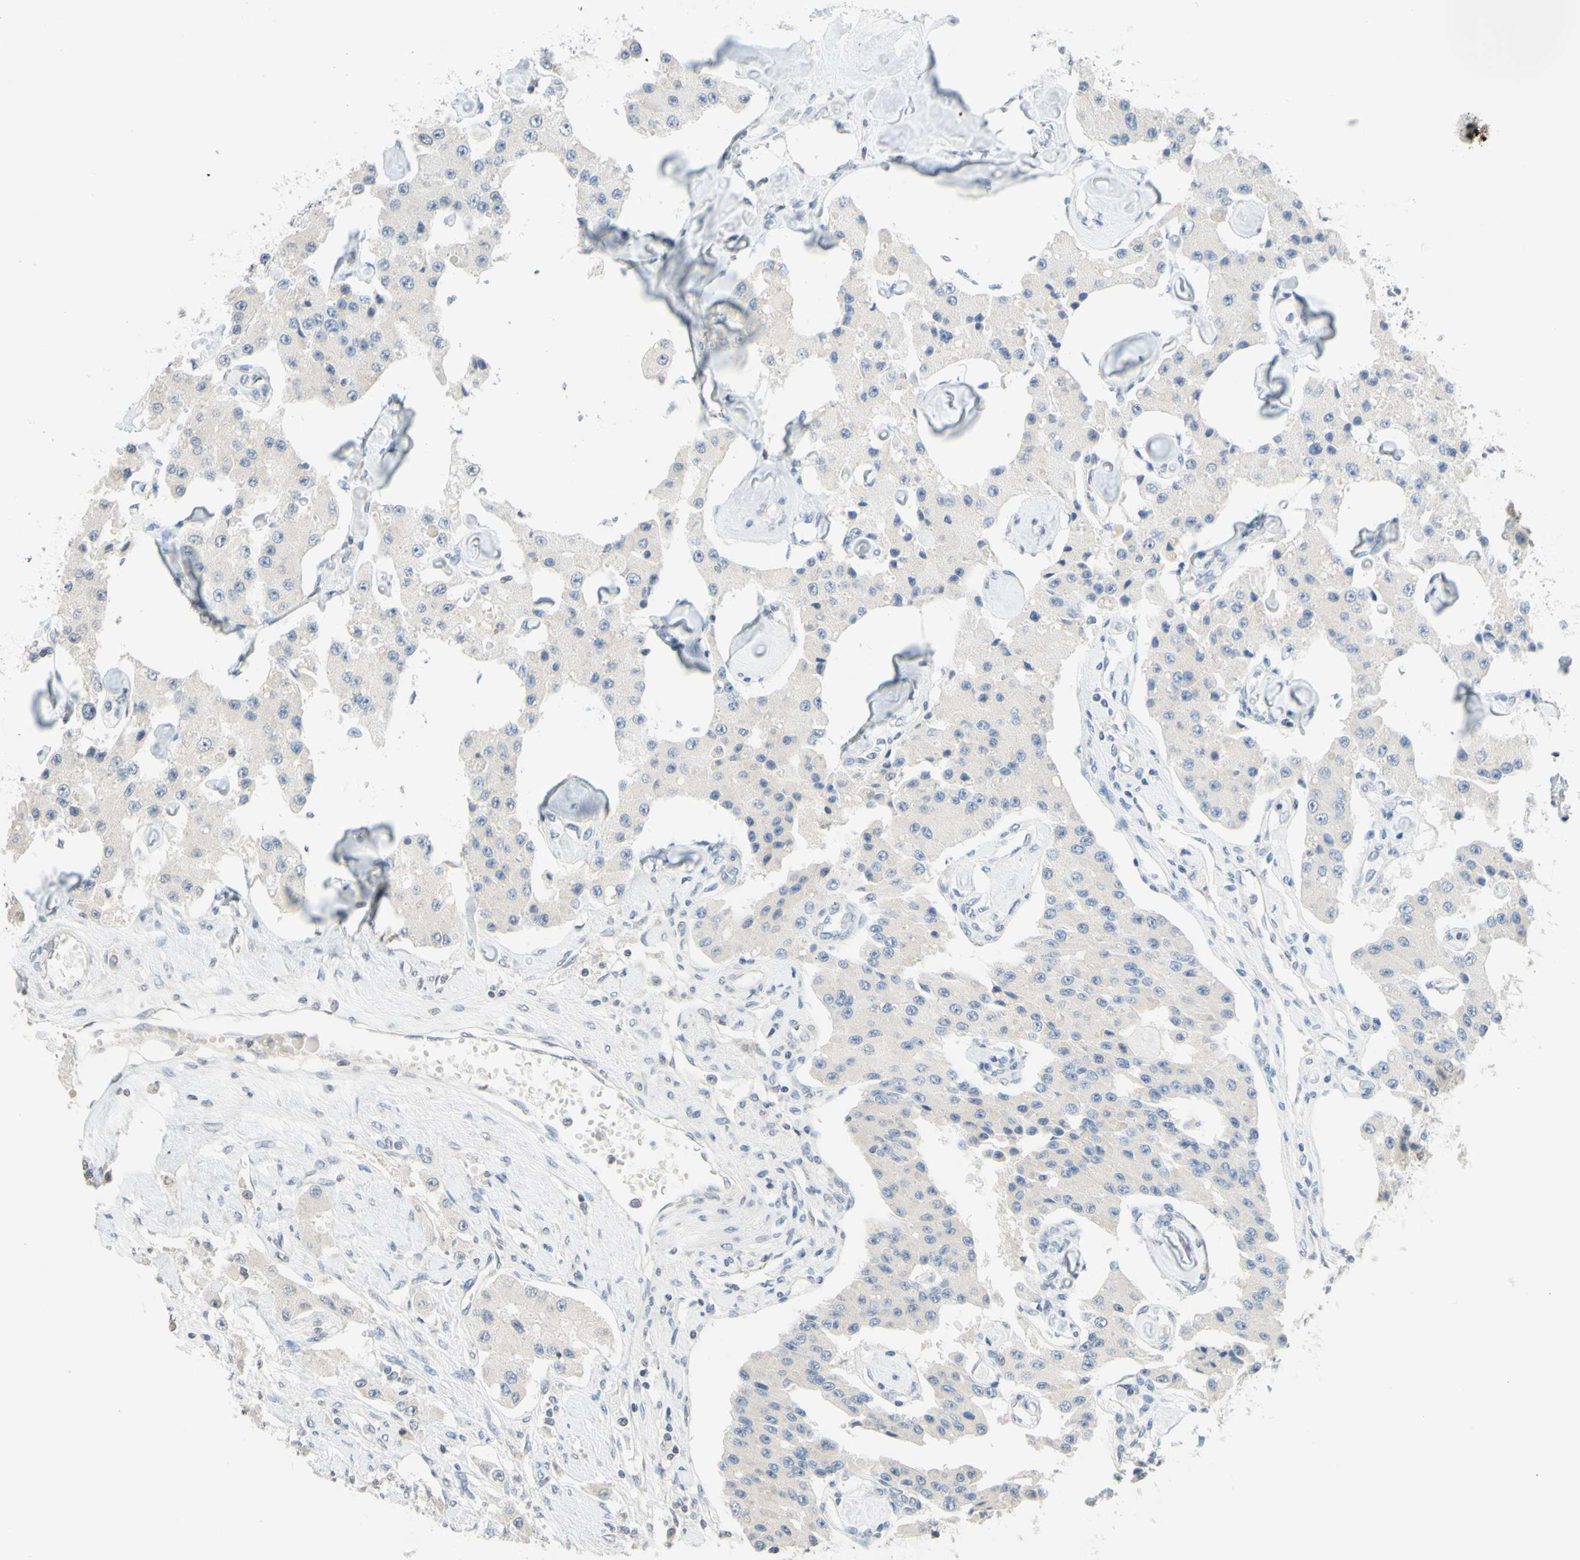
{"staining": {"intensity": "weak", "quantity": "25%-75%", "location": "cytoplasmic/membranous"}, "tissue": "carcinoid", "cell_type": "Tumor cells", "image_type": "cancer", "snomed": [{"axis": "morphology", "description": "Carcinoid, malignant, NOS"}, {"axis": "topography", "description": "Pancreas"}], "caption": "Carcinoid stained with DAB immunohistochemistry (IHC) displays low levels of weak cytoplasmic/membranous expression in approximately 25%-75% of tumor cells.", "gene": "MAG", "patient": {"sex": "male", "age": 41}}